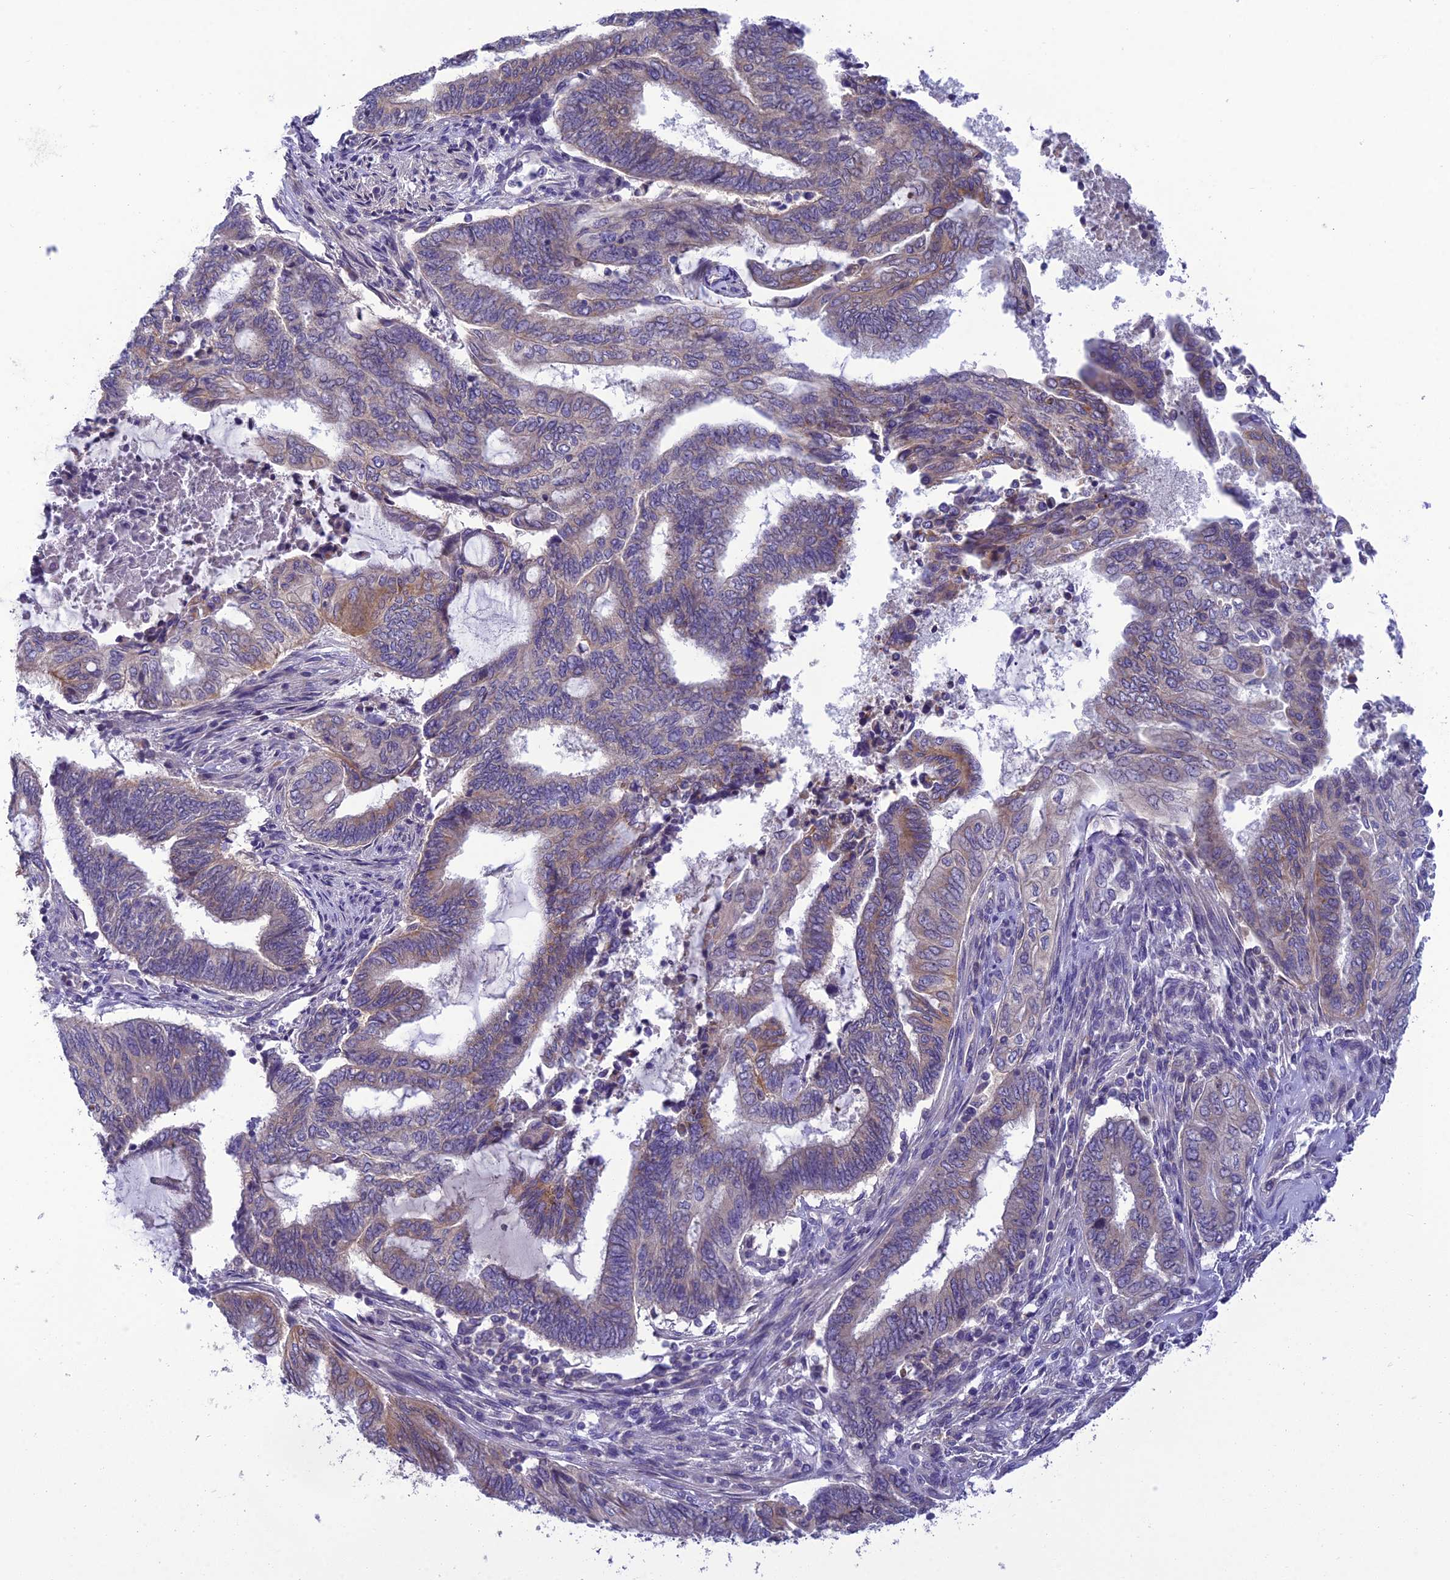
{"staining": {"intensity": "weak", "quantity": "25%-75%", "location": "cytoplasmic/membranous"}, "tissue": "endometrial cancer", "cell_type": "Tumor cells", "image_type": "cancer", "snomed": [{"axis": "morphology", "description": "Adenocarcinoma, NOS"}, {"axis": "topography", "description": "Uterus"}, {"axis": "topography", "description": "Endometrium"}], "caption": "DAB immunohistochemical staining of endometrial cancer displays weak cytoplasmic/membranous protein staining in about 25%-75% of tumor cells.", "gene": "GOLPH3", "patient": {"sex": "female", "age": 70}}